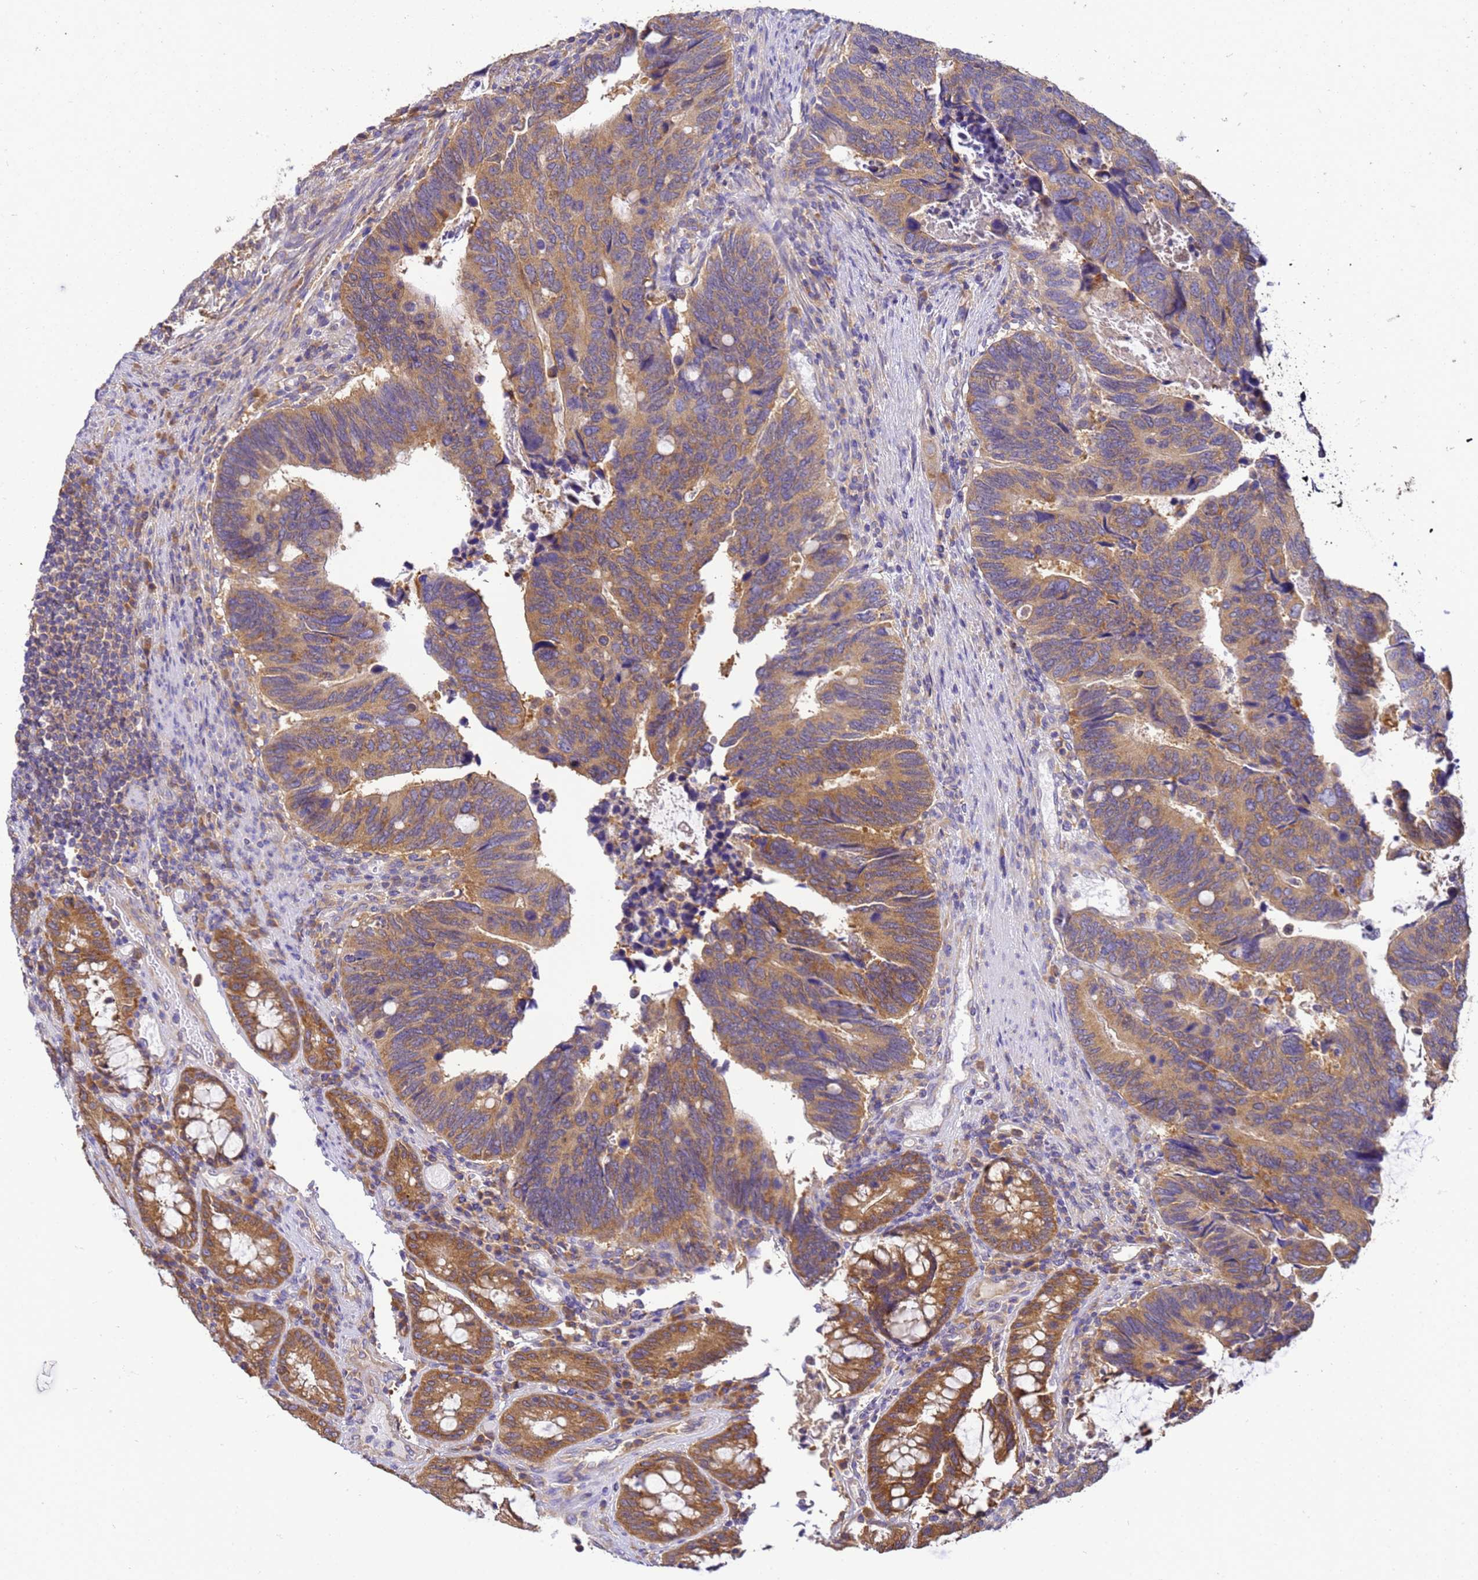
{"staining": {"intensity": "moderate", "quantity": ">75%", "location": "cytoplasmic/membranous"}, "tissue": "colorectal cancer", "cell_type": "Tumor cells", "image_type": "cancer", "snomed": [{"axis": "morphology", "description": "Adenocarcinoma, NOS"}, {"axis": "topography", "description": "Colon"}], "caption": "Moderate cytoplasmic/membranous protein expression is identified in about >75% of tumor cells in colorectal cancer (adenocarcinoma).", "gene": "NARS1", "patient": {"sex": "male", "age": 87}}